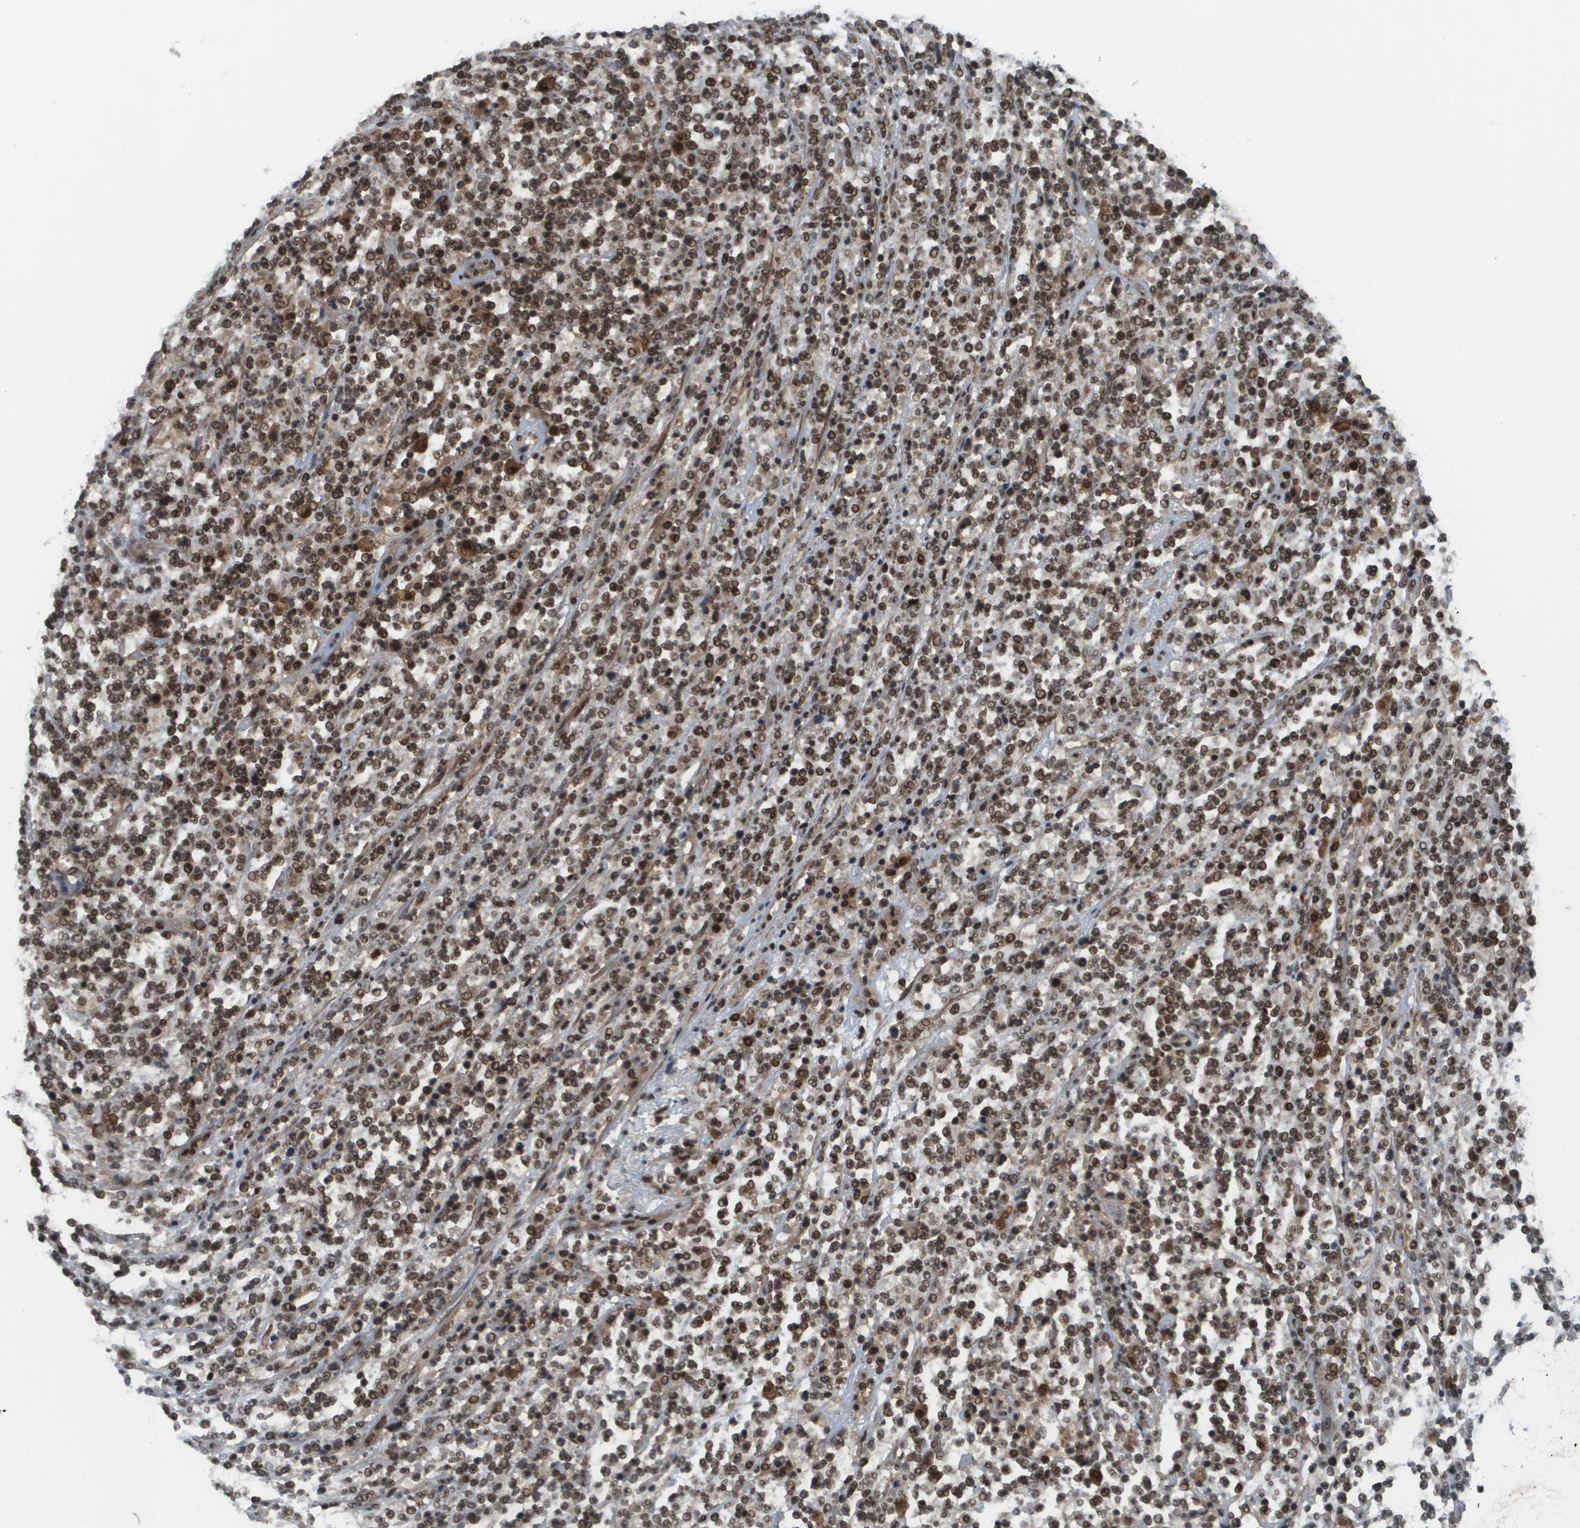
{"staining": {"intensity": "weak", "quantity": "25%-75%", "location": "nuclear"}, "tissue": "lymphoma", "cell_type": "Tumor cells", "image_type": "cancer", "snomed": [{"axis": "morphology", "description": "Malignant lymphoma, non-Hodgkin's type, High grade"}, {"axis": "topography", "description": "Soft tissue"}], "caption": "Weak nuclear protein positivity is present in approximately 25%-75% of tumor cells in malignant lymphoma, non-Hodgkin's type (high-grade). Nuclei are stained in blue.", "gene": "PRCC", "patient": {"sex": "male", "age": 18}}